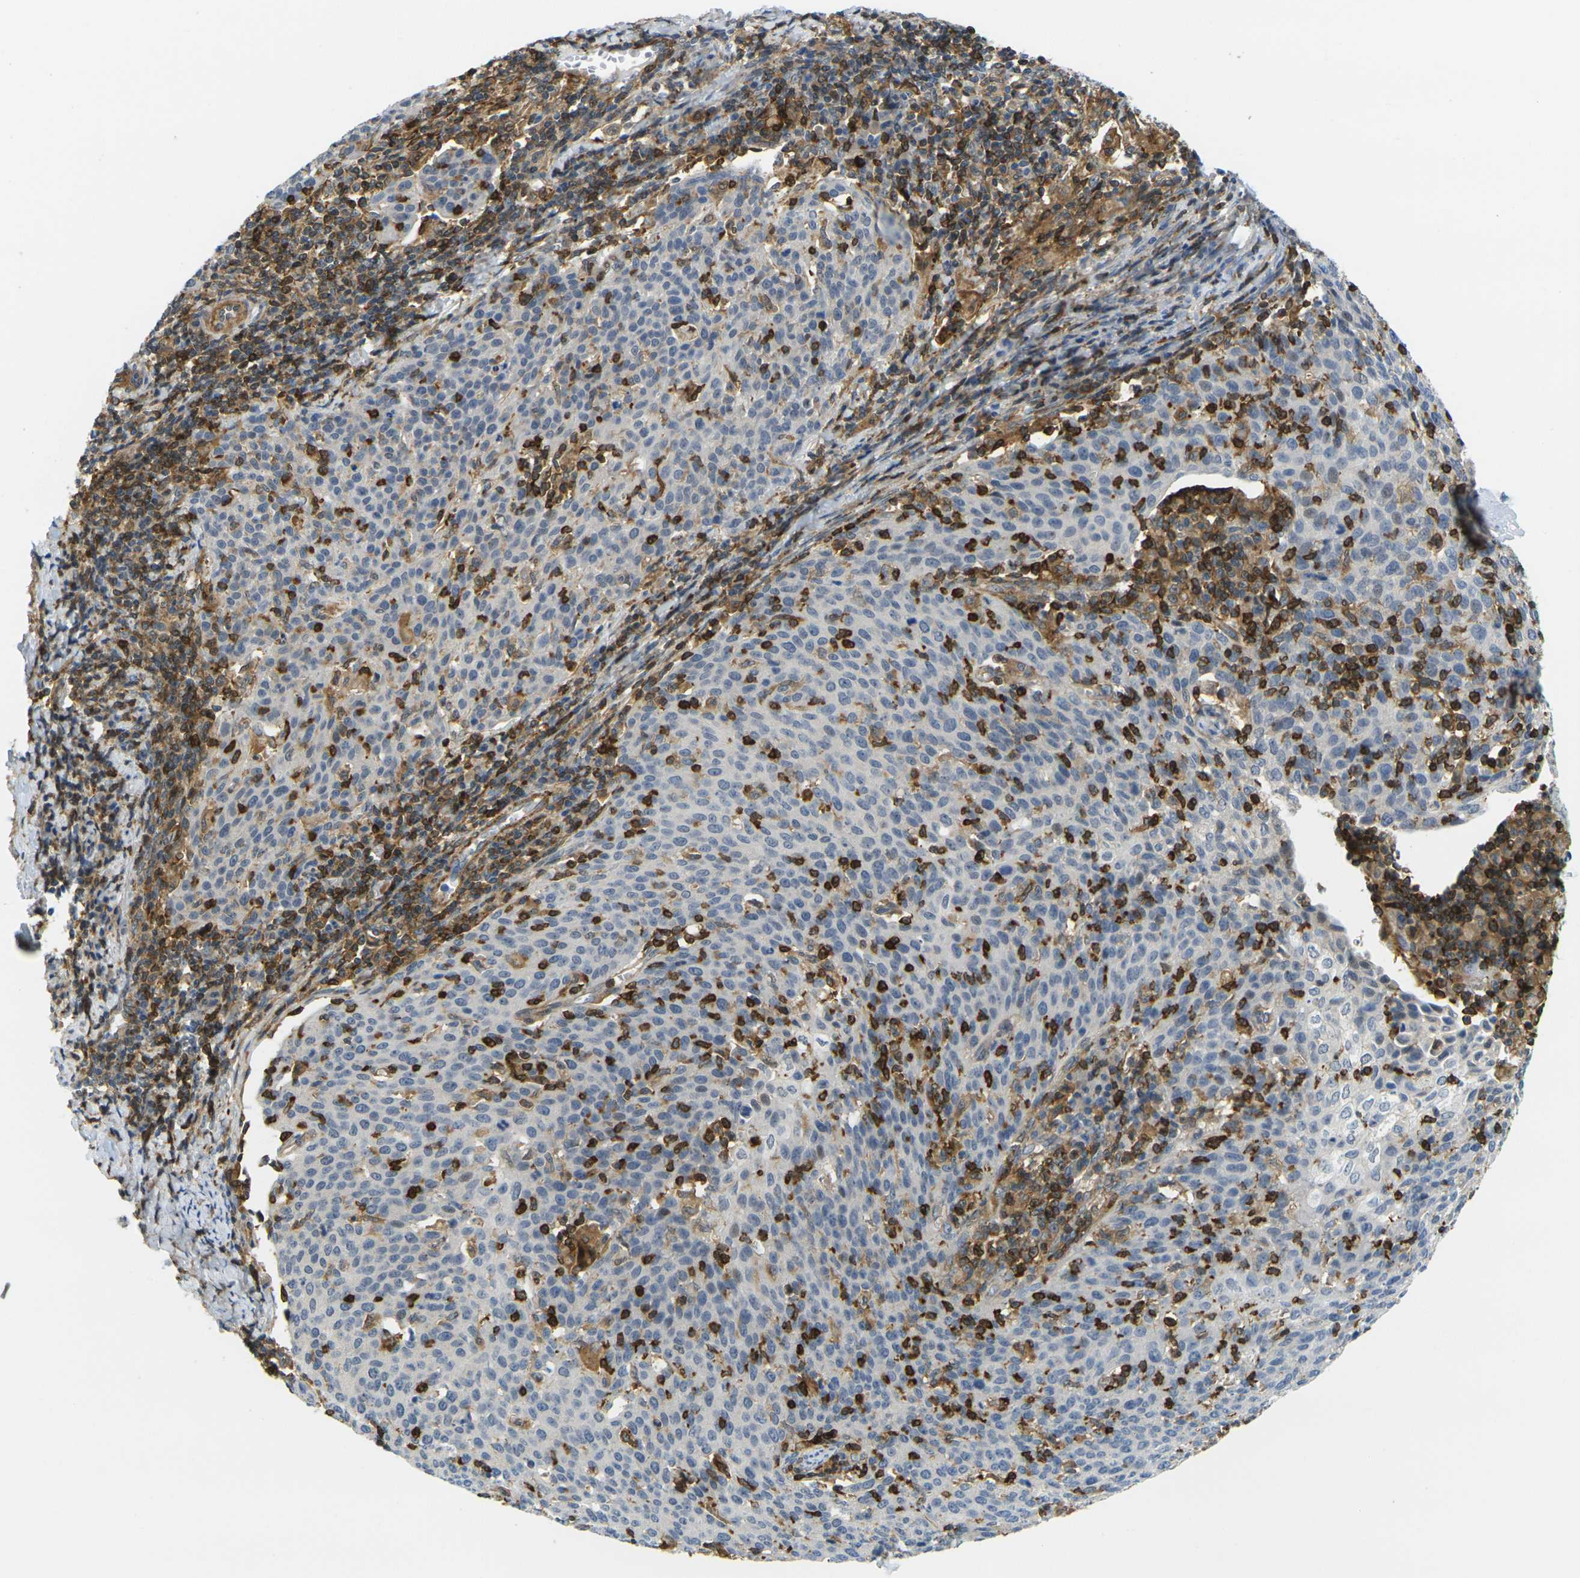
{"staining": {"intensity": "negative", "quantity": "none", "location": "none"}, "tissue": "cervical cancer", "cell_type": "Tumor cells", "image_type": "cancer", "snomed": [{"axis": "morphology", "description": "Squamous cell carcinoma, NOS"}, {"axis": "topography", "description": "Cervix"}], "caption": "Cervical cancer was stained to show a protein in brown. There is no significant staining in tumor cells.", "gene": "LASP1", "patient": {"sex": "female", "age": 38}}